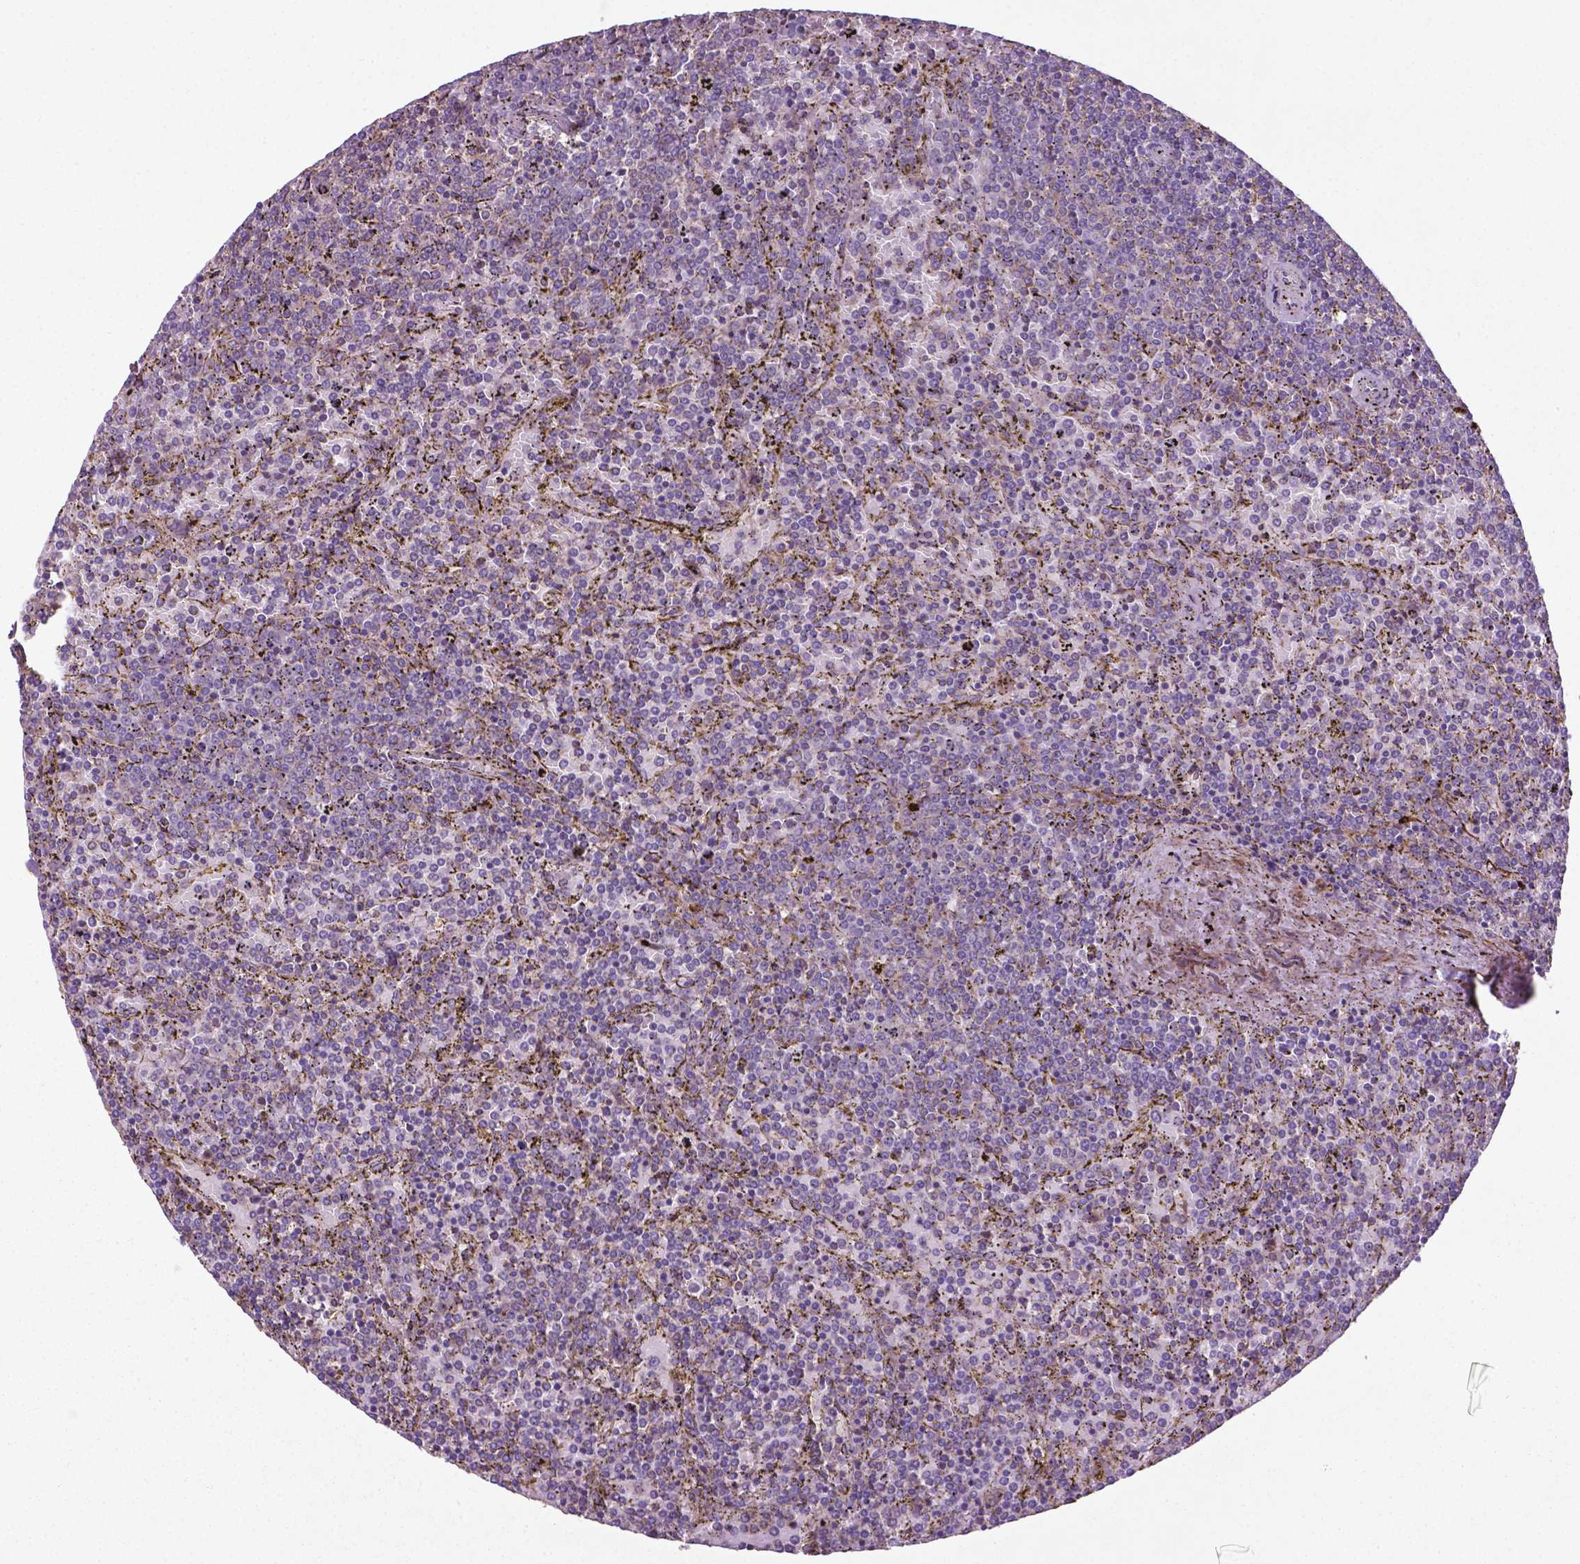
{"staining": {"intensity": "negative", "quantity": "none", "location": "none"}, "tissue": "lymphoma", "cell_type": "Tumor cells", "image_type": "cancer", "snomed": [{"axis": "morphology", "description": "Malignant lymphoma, non-Hodgkin's type, Low grade"}, {"axis": "topography", "description": "Spleen"}], "caption": "Immunohistochemistry (IHC) micrograph of human lymphoma stained for a protein (brown), which exhibits no expression in tumor cells.", "gene": "BMP4", "patient": {"sex": "female", "age": 77}}